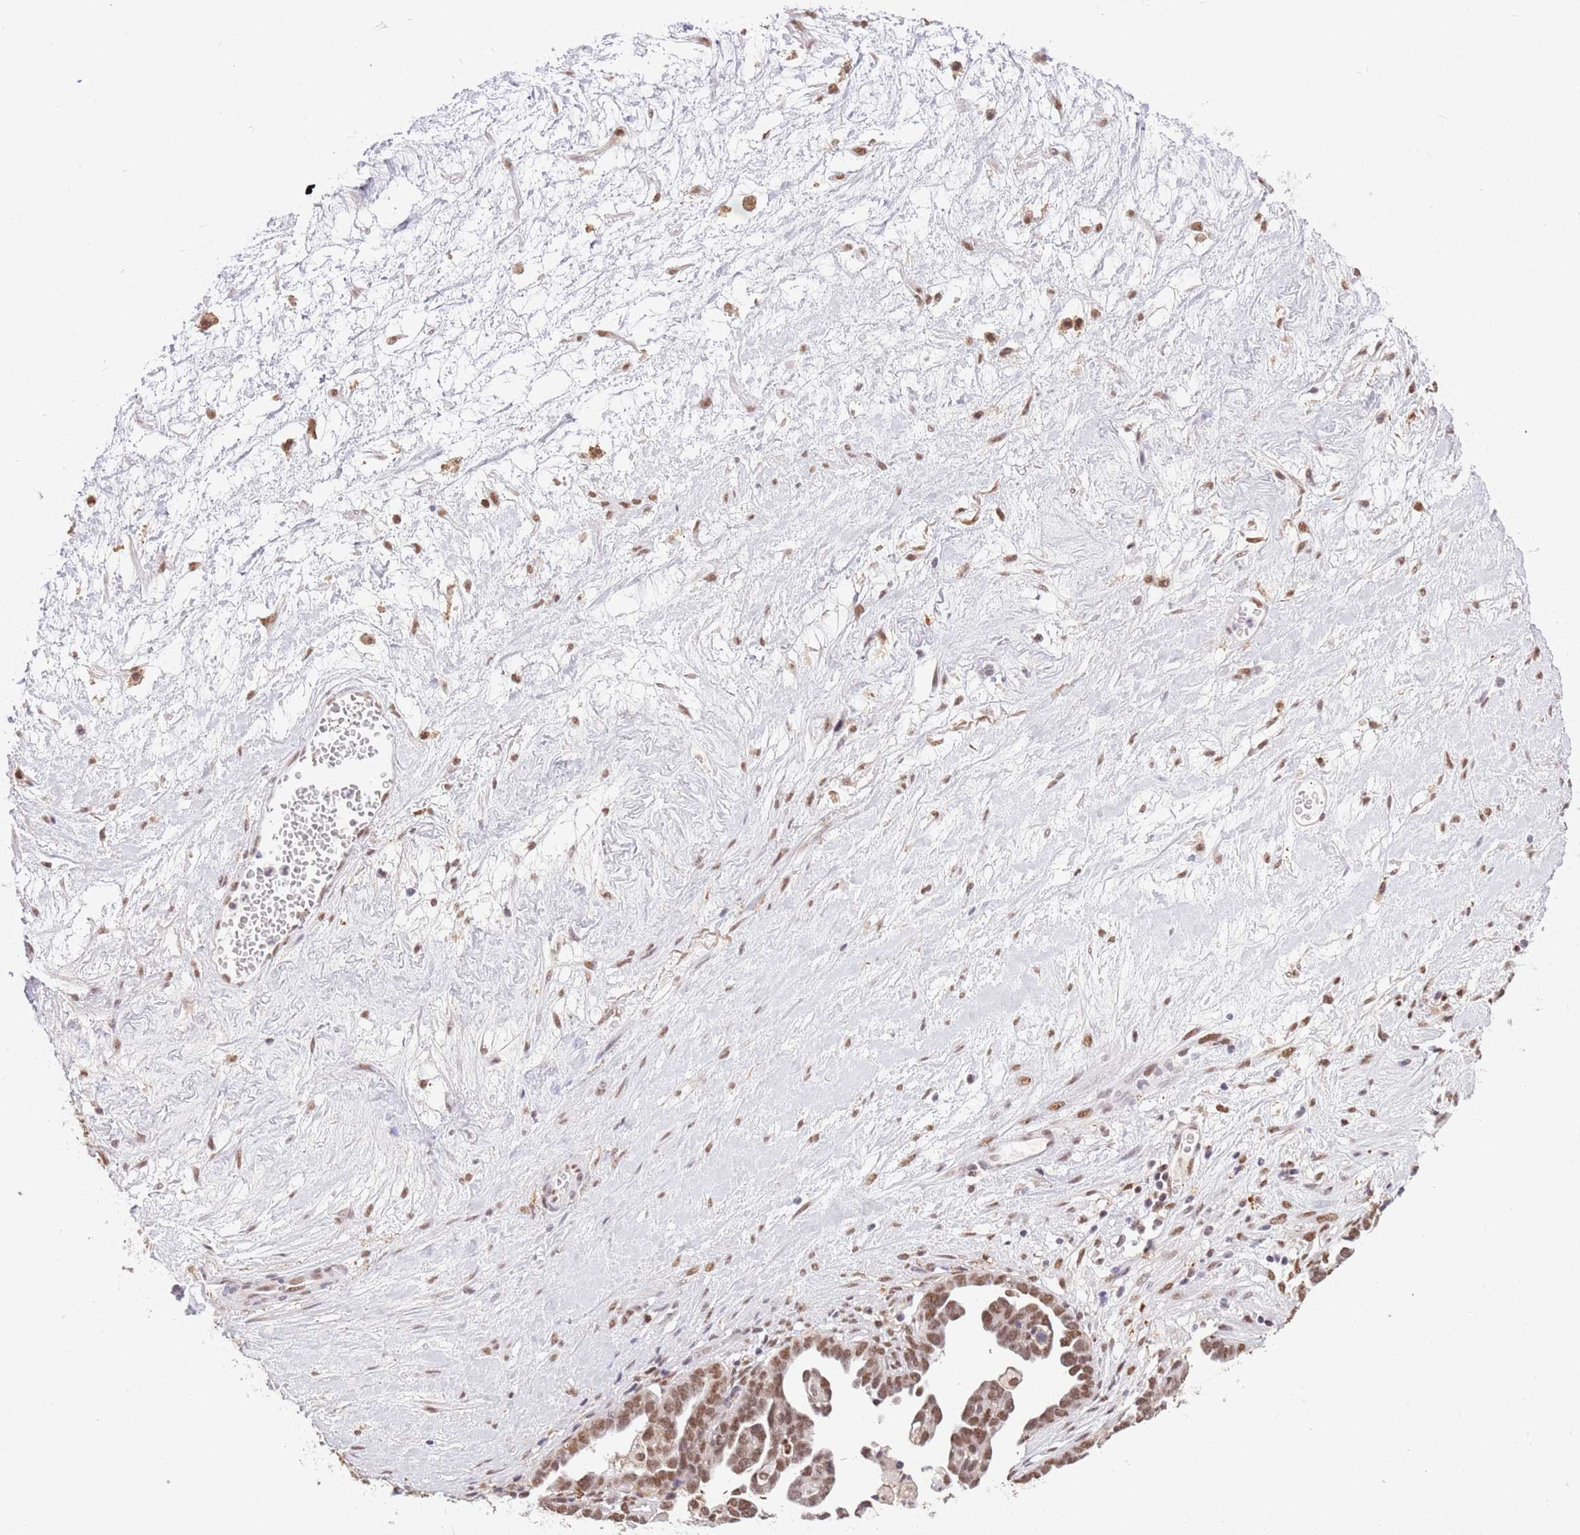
{"staining": {"intensity": "moderate", "quantity": ">75%", "location": "nuclear"}, "tissue": "ovarian cancer", "cell_type": "Tumor cells", "image_type": "cancer", "snomed": [{"axis": "morphology", "description": "Cystadenocarcinoma, serous, NOS"}, {"axis": "topography", "description": "Ovary"}], "caption": "Immunohistochemistry (DAB) staining of serous cystadenocarcinoma (ovarian) exhibits moderate nuclear protein positivity in approximately >75% of tumor cells. The protein of interest is shown in brown color, while the nuclei are stained blue.", "gene": "TRIM32", "patient": {"sex": "female", "age": 54}}